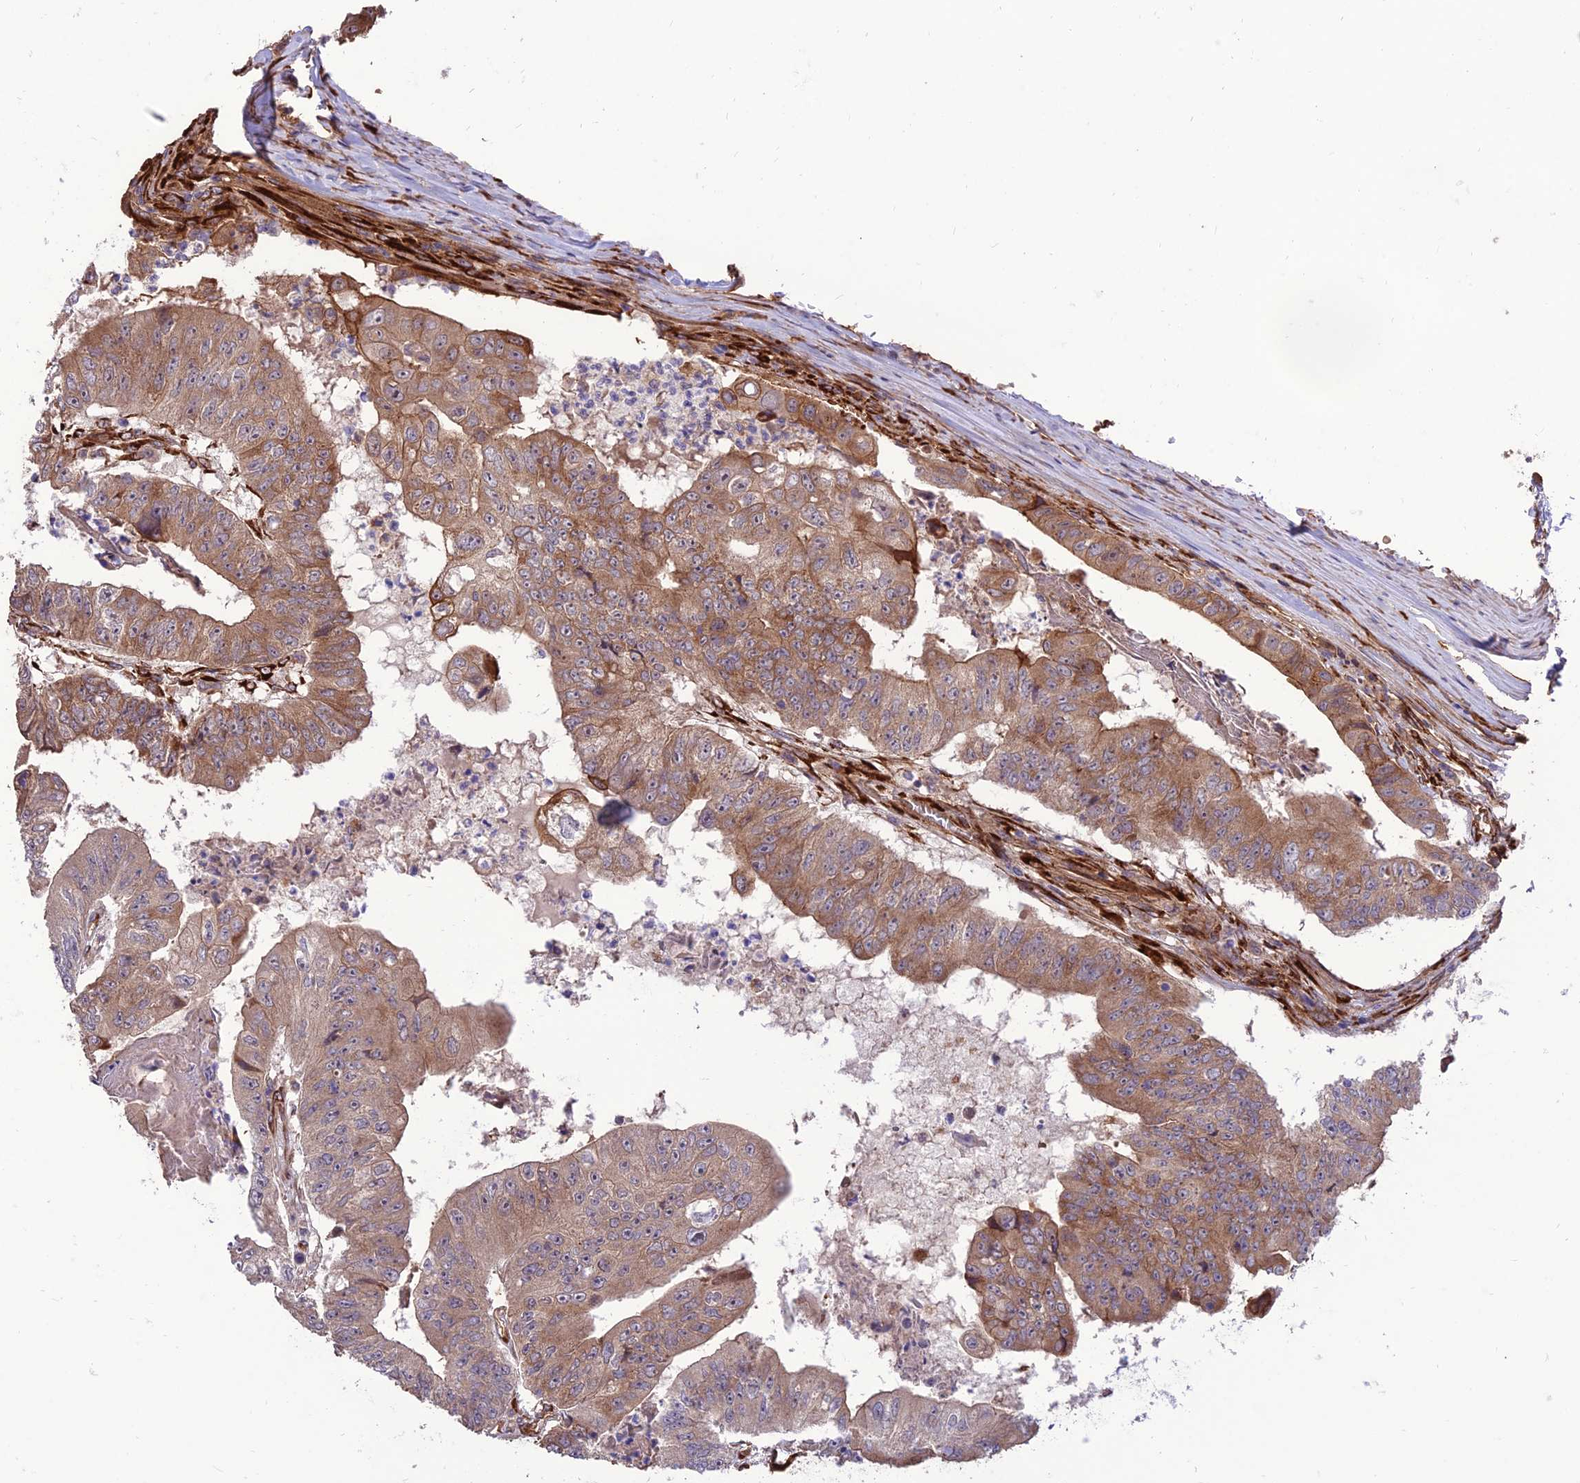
{"staining": {"intensity": "strong", "quantity": "<25%", "location": "cytoplasmic/membranous"}, "tissue": "colorectal cancer", "cell_type": "Tumor cells", "image_type": "cancer", "snomed": [{"axis": "morphology", "description": "Adenocarcinoma, NOS"}, {"axis": "topography", "description": "Colon"}], "caption": "A medium amount of strong cytoplasmic/membranous positivity is appreciated in about <25% of tumor cells in colorectal cancer (adenocarcinoma) tissue.", "gene": "CRTAP", "patient": {"sex": "female", "age": 67}}